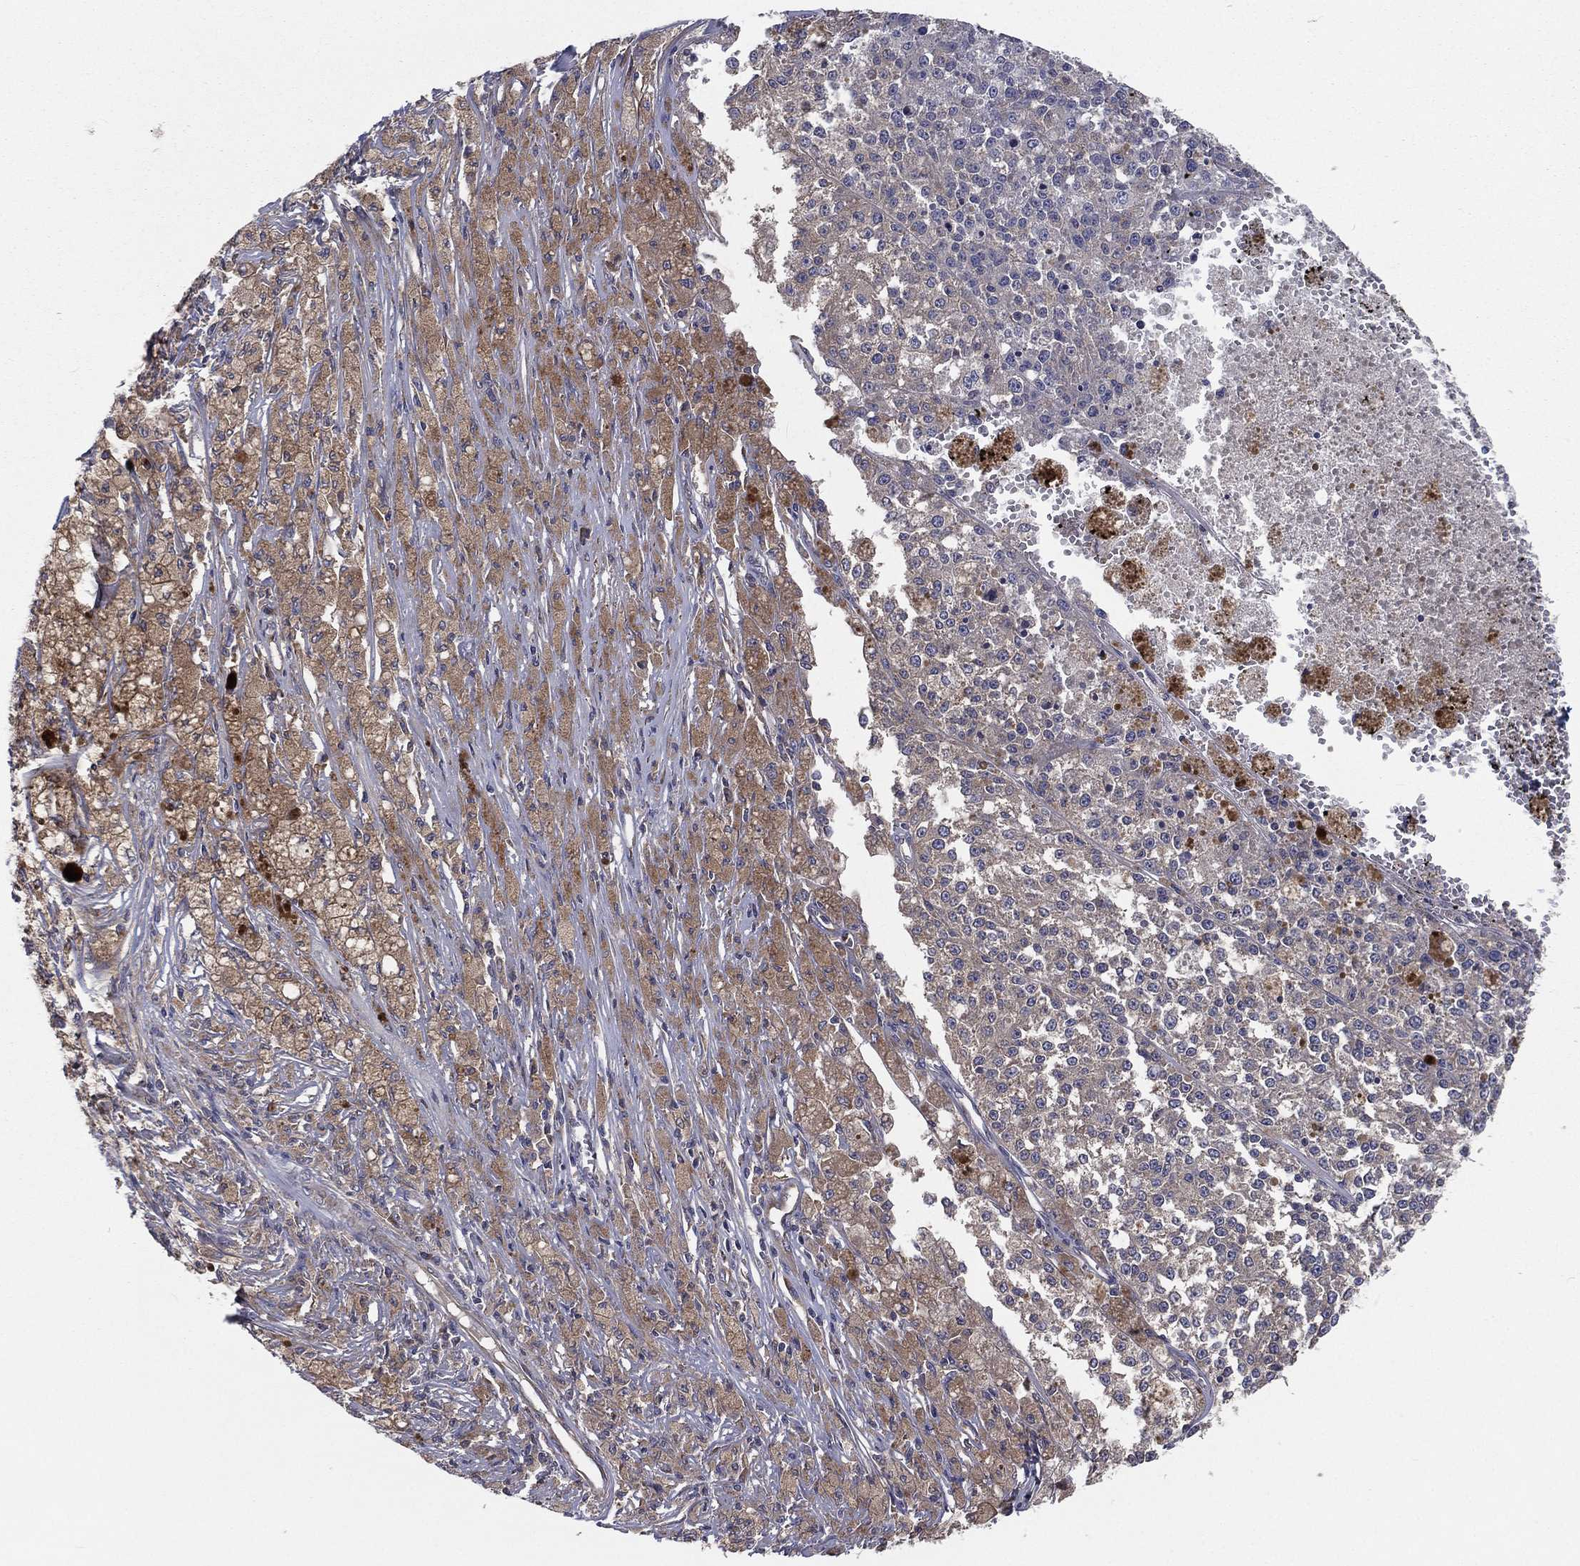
{"staining": {"intensity": "moderate", "quantity": "<25%", "location": "cytoplasmic/membranous"}, "tissue": "melanoma", "cell_type": "Tumor cells", "image_type": "cancer", "snomed": [{"axis": "morphology", "description": "Malignant melanoma, Metastatic site"}, {"axis": "topography", "description": "Lymph node"}], "caption": "Protein expression analysis of melanoma reveals moderate cytoplasmic/membranous positivity in approximately <25% of tumor cells.", "gene": "EIF2B5", "patient": {"sex": "female", "age": 64}}